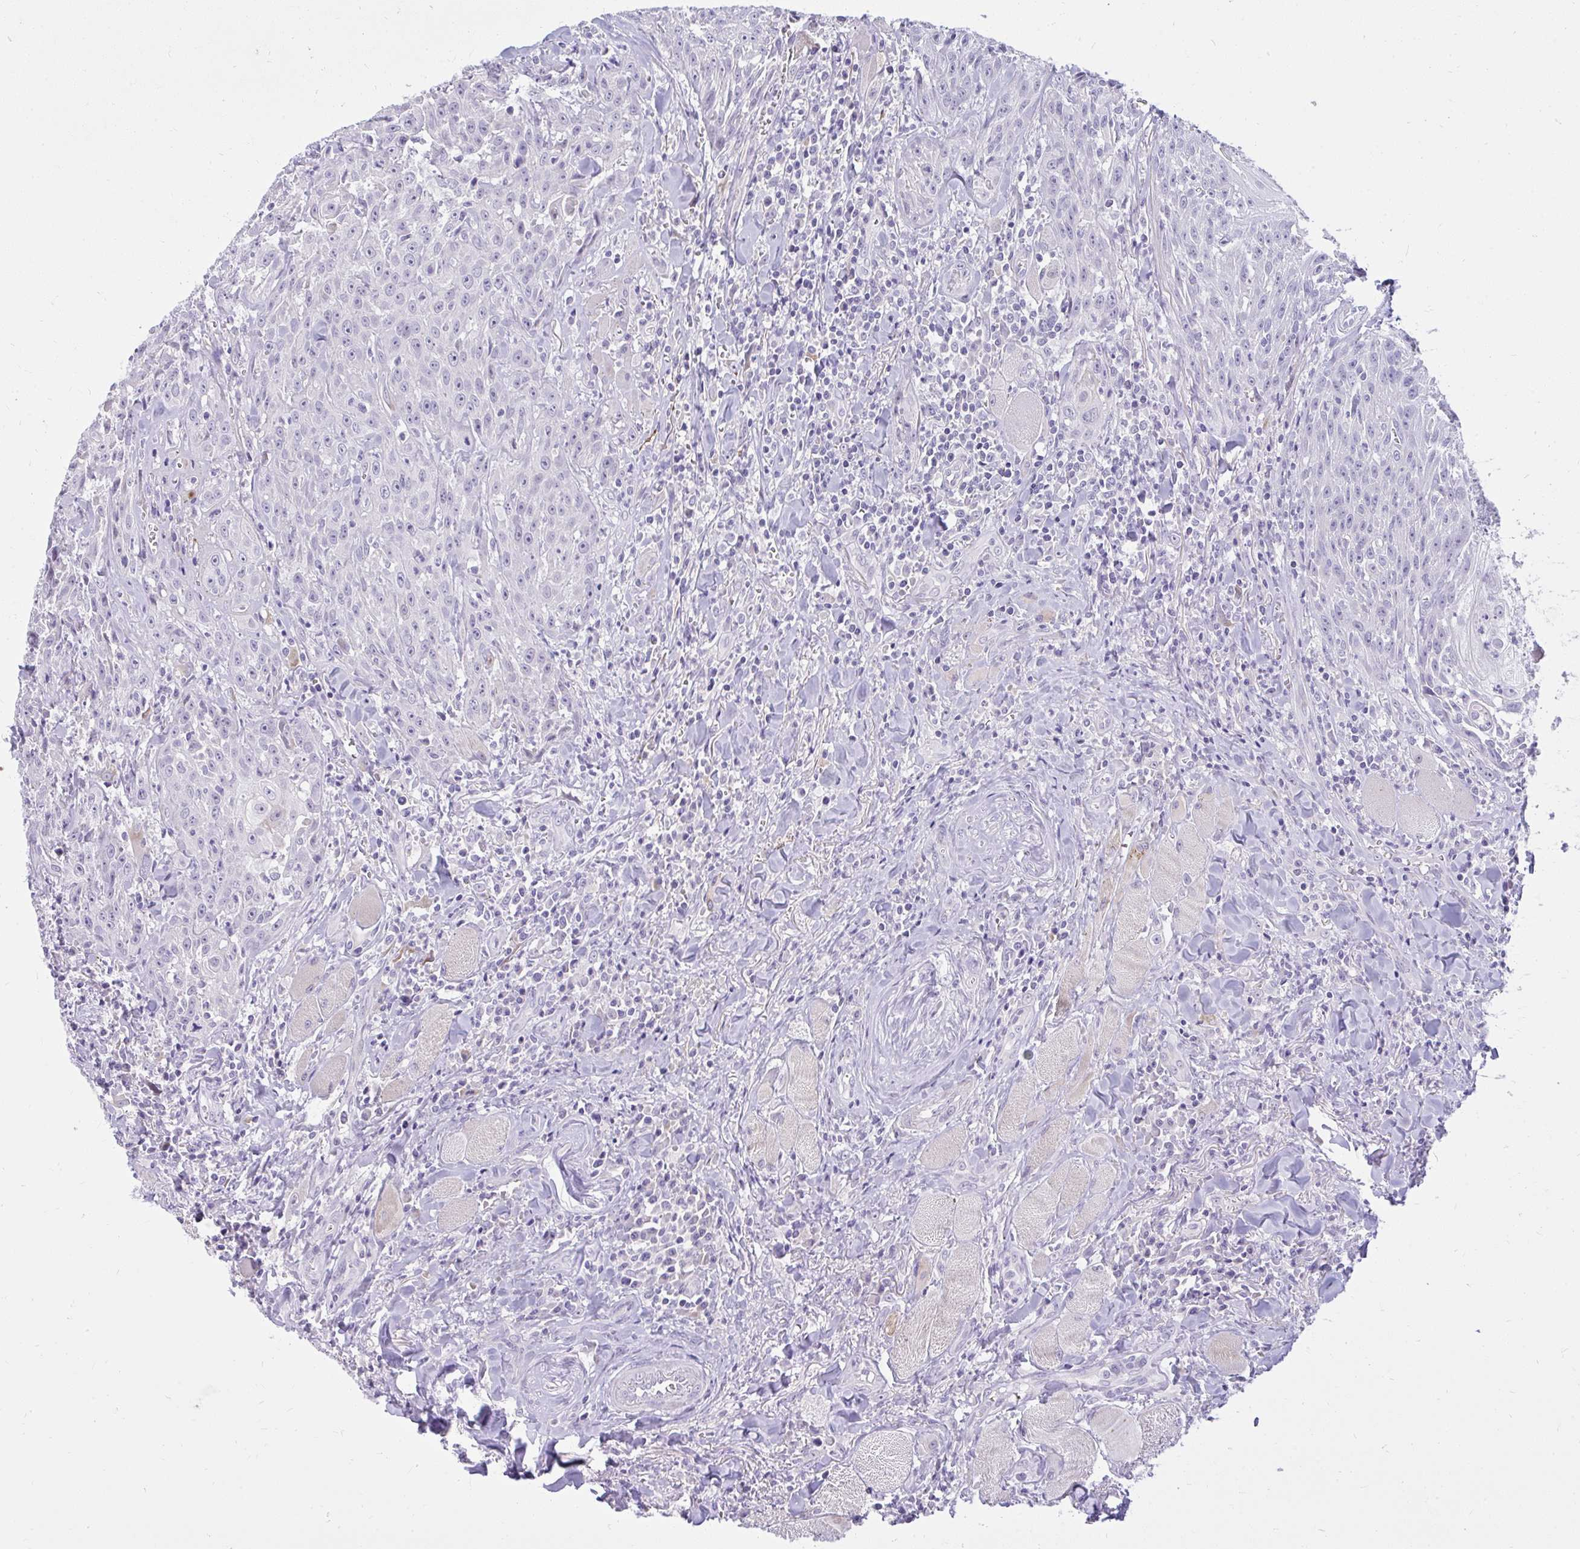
{"staining": {"intensity": "negative", "quantity": "none", "location": "none"}, "tissue": "head and neck cancer", "cell_type": "Tumor cells", "image_type": "cancer", "snomed": [{"axis": "morphology", "description": "Normal tissue, NOS"}, {"axis": "morphology", "description": "Squamous cell carcinoma, NOS"}, {"axis": "topography", "description": "Oral tissue"}, {"axis": "topography", "description": "Head-Neck"}], "caption": "This is a image of immunohistochemistry (IHC) staining of squamous cell carcinoma (head and neck), which shows no staining in tumor cells.", "gene": "PRAP1", "patient": {"sex": "female", "age": 70}}